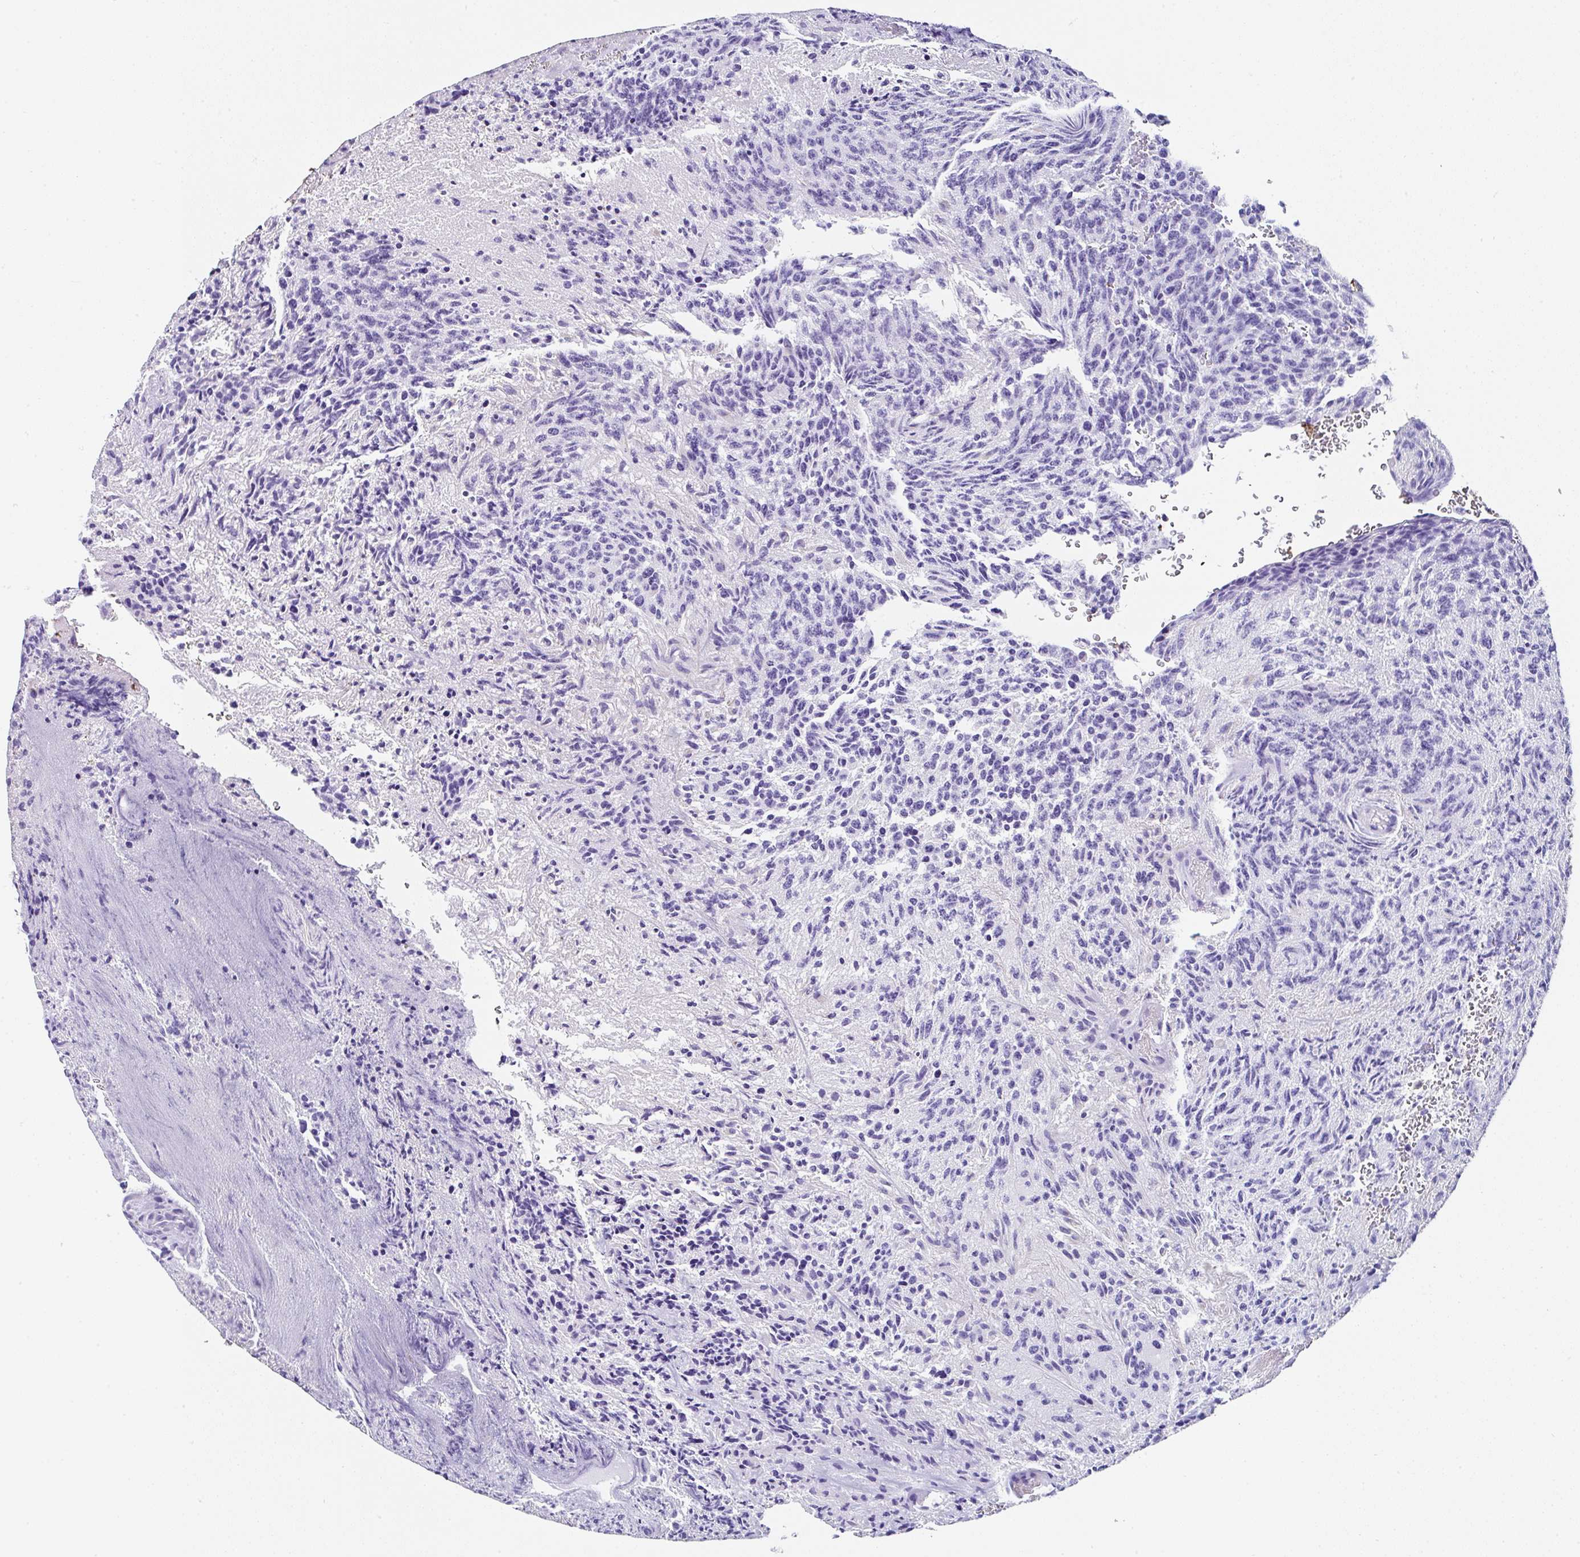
{"staining": {"intensity": "negative", "quantity": "none", "location": "none"}, "tissue": "glioma", "cell_type": "Tumor cells", "image_type": "cancer", "snomed": [{"axis": "morphology", "description": "Glioma, malignant, High grade"}, {"axis": "topography", "description": "Brain"}], "caption": "Tumor cells show no significant positivity in high-grade glioma (malignant). (DAB (3,3'-diaminobenzidine) IHC visualized using brightfield microscopy, high magnification).", "gene": "UGT3A1", "patient": {"sex": "male", "age": 36}}